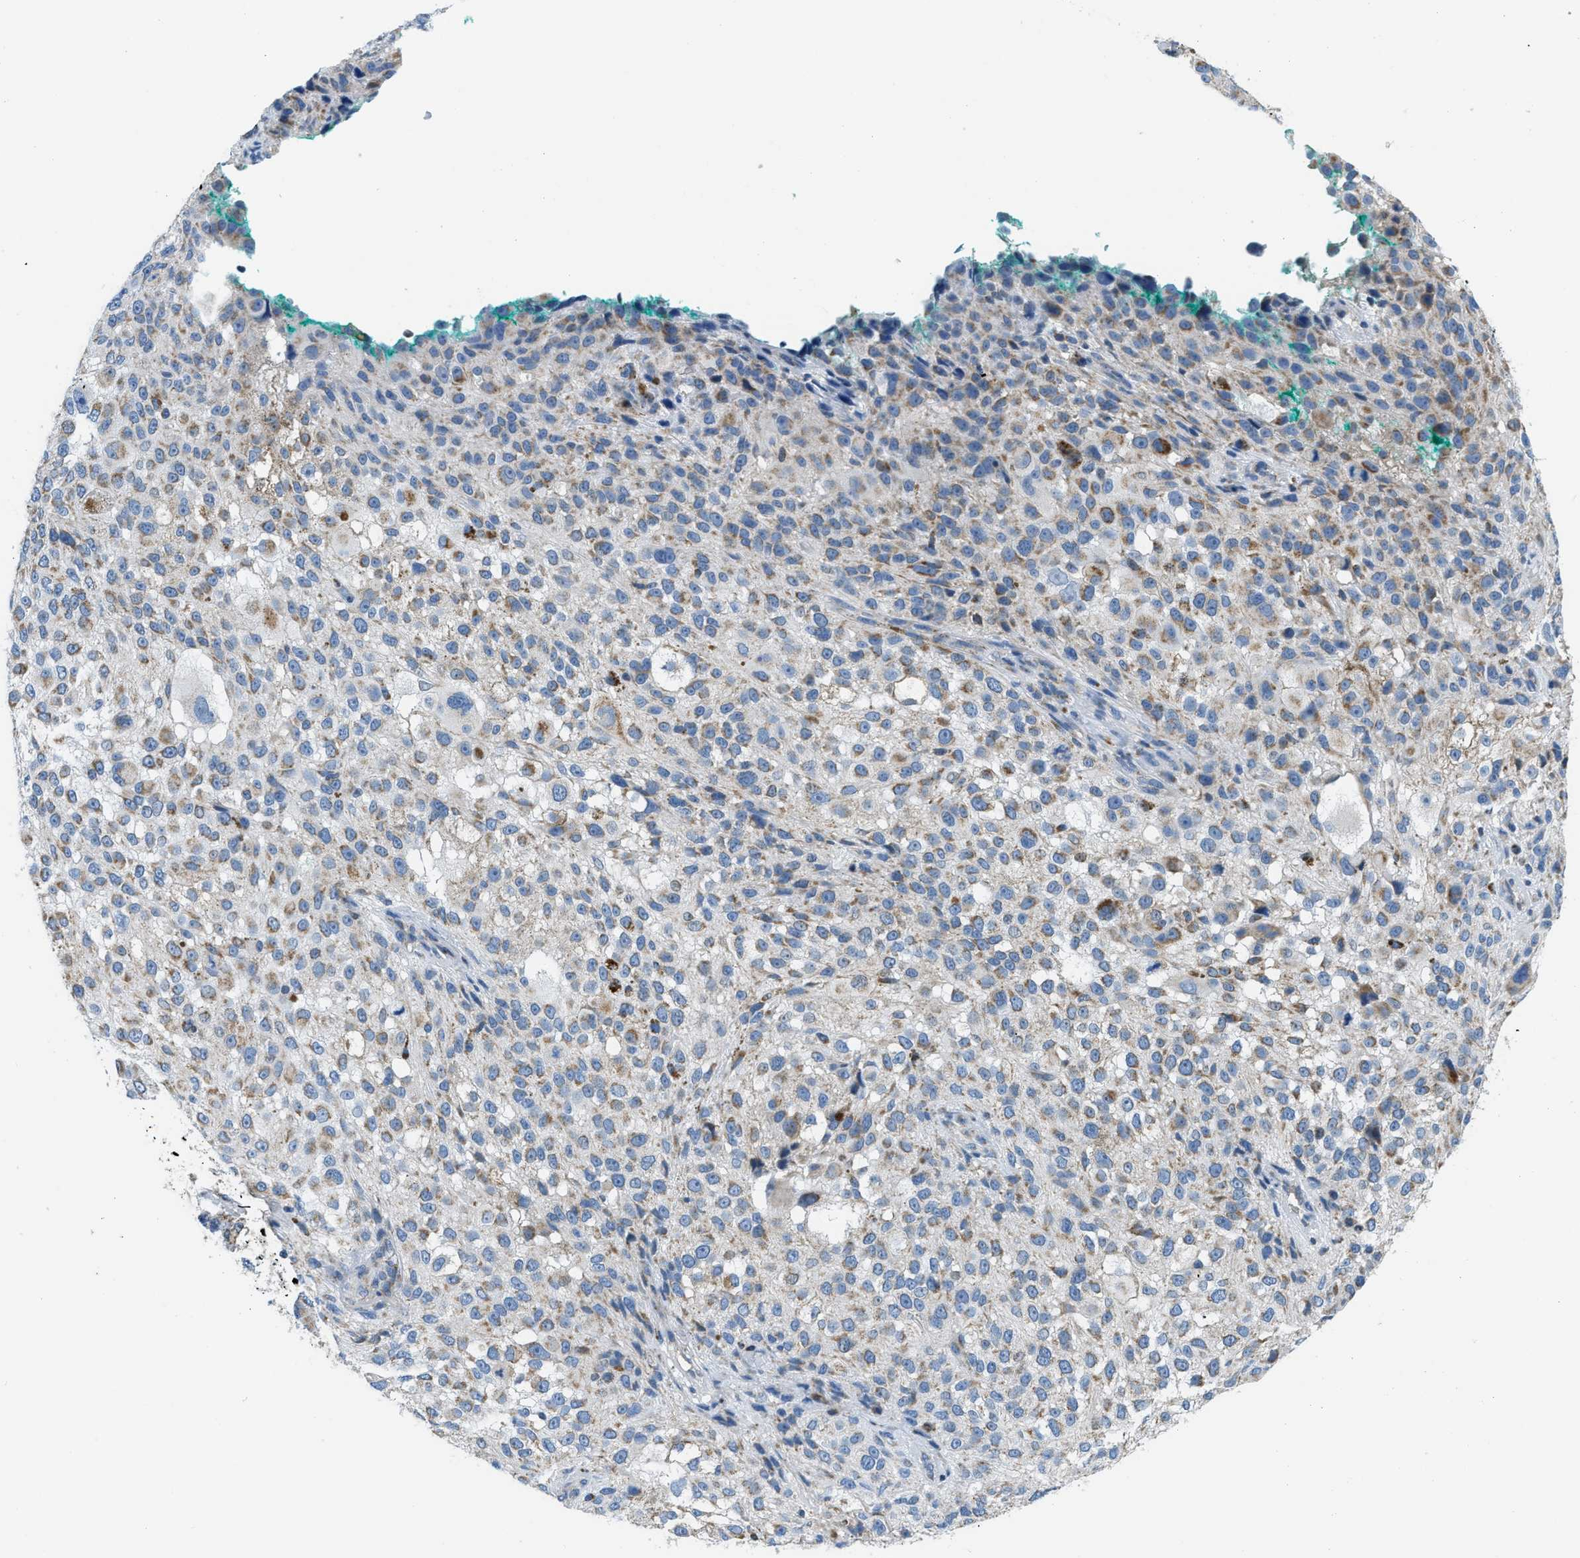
{"staining": {"intensity": "moderate", "quantity": "25%-75%", "location": "cytoplasmic/membranous"}, "tissue": "melanoma", "cell_type": "Tumor cells", "image_type": "cancer", "snomed": [{"axis": "morphology", "description": "Necrosis, NOS"}, {"axis": "morphology", "description": "Malignant melanoma, NOS"}, {"axis": "topography", "description": "Skin"}], "caption": "Immunohistochemical staining of malignant melanoma reveals medium levels of moderate cytoplasmic/membranous positivity in about 25%-75% of tumor cells.", "gene": "ACADVL", "patient": {"sex": "female", "age": 87}}